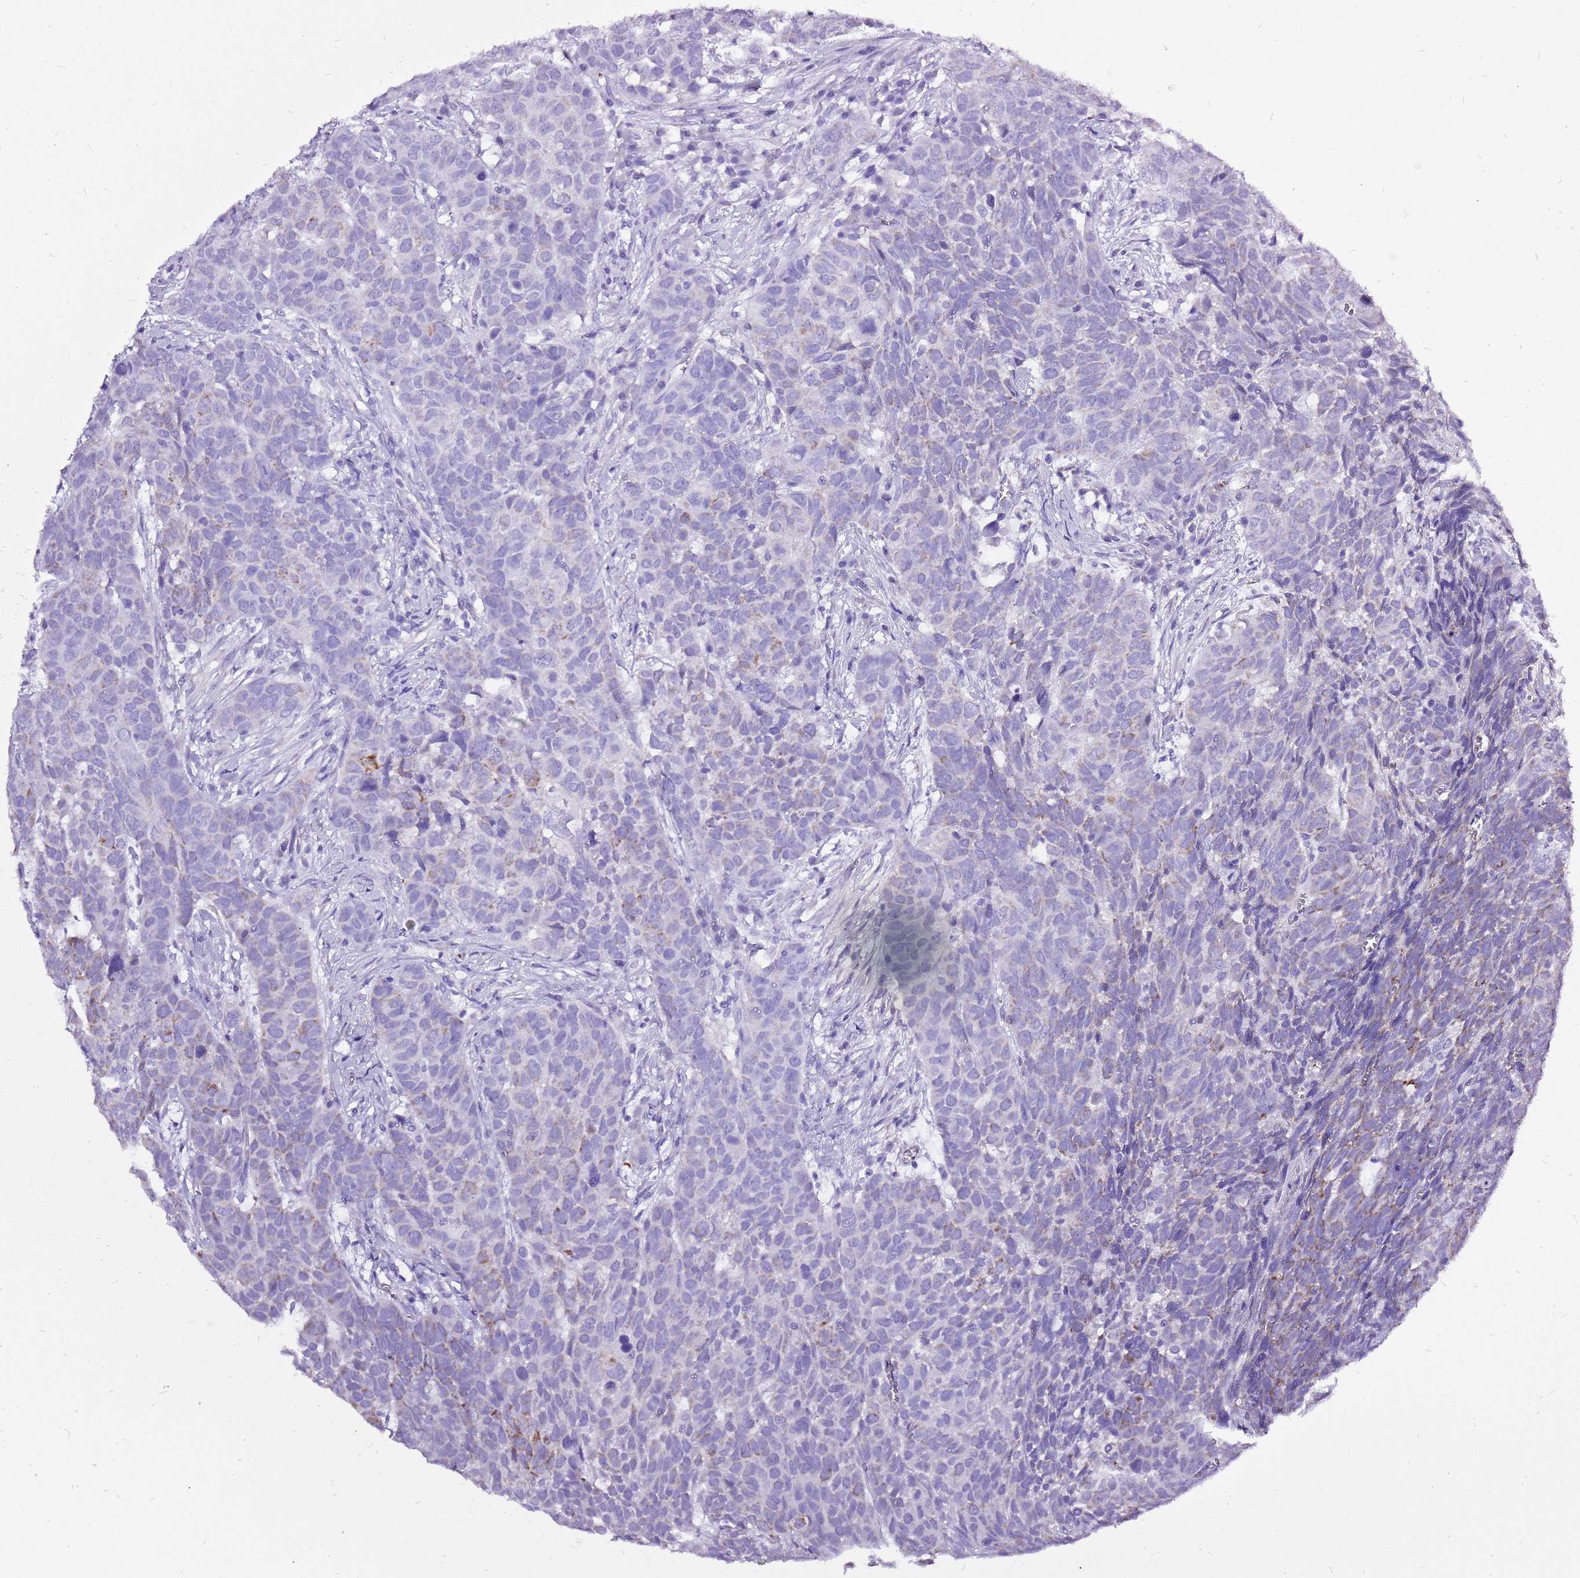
{"staining": {"intensity": "moderate", "quantity": "<25%", "location": "cytoplasmic/membranous"}, "tissue": "head and neck cancer", "cell_type": "Tumor cells", "image_type": "cancer", "snomed": [{"axis": "morphology", "description": "Squamous cell carcinoma, NOS"}, {"axis": "topography", "description": "Head-Neck"}], "caption": "There is low levels of moderate cytoplasmic/membranous staining in tumor cells of squamous cell carcinoma (head and neck), as demonstrated by immunohistochemical staining (brown color).", "gene": "ACSS3", "patient": {"sex": "male", "age": 66}}